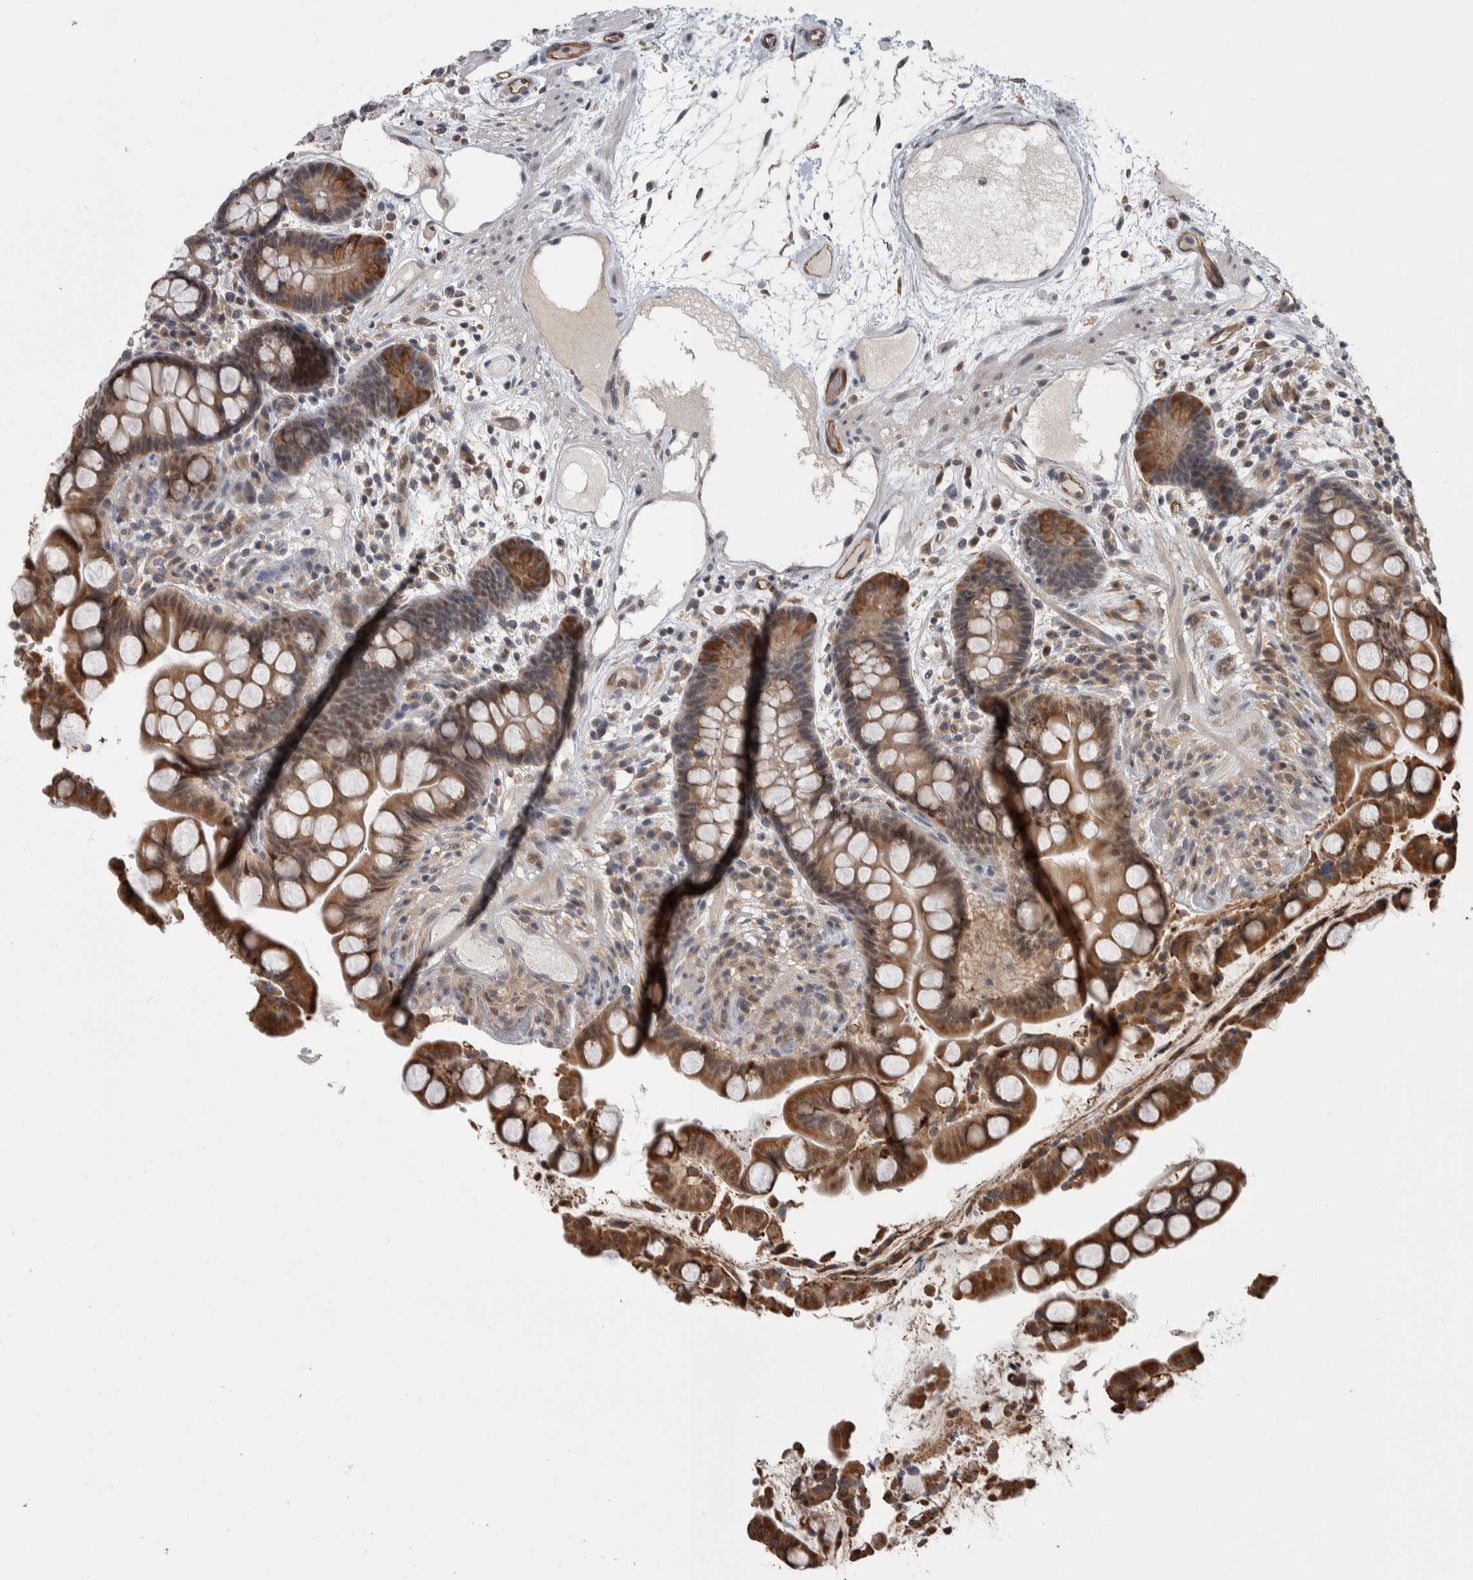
{"staining": {"intensity": "weak", "quantity": ">75%", "location": "nuclear"}, "tissue": "colon", "cell_type": "Endothelial cells", "image_type": "normal", "snomed": [{"axis": "morphology", "description": "Normal tissue, NOS"}, {"axis": "topography", "description": "Colon"}], "caption": "Immunohistochemical staining of normal human colon demonstrates >75% levels of weak nuclear protein positivity in about >75% of endothelial cells.", "gene": "PRDM4", "patient": {"sex": "male", "age": 73}}